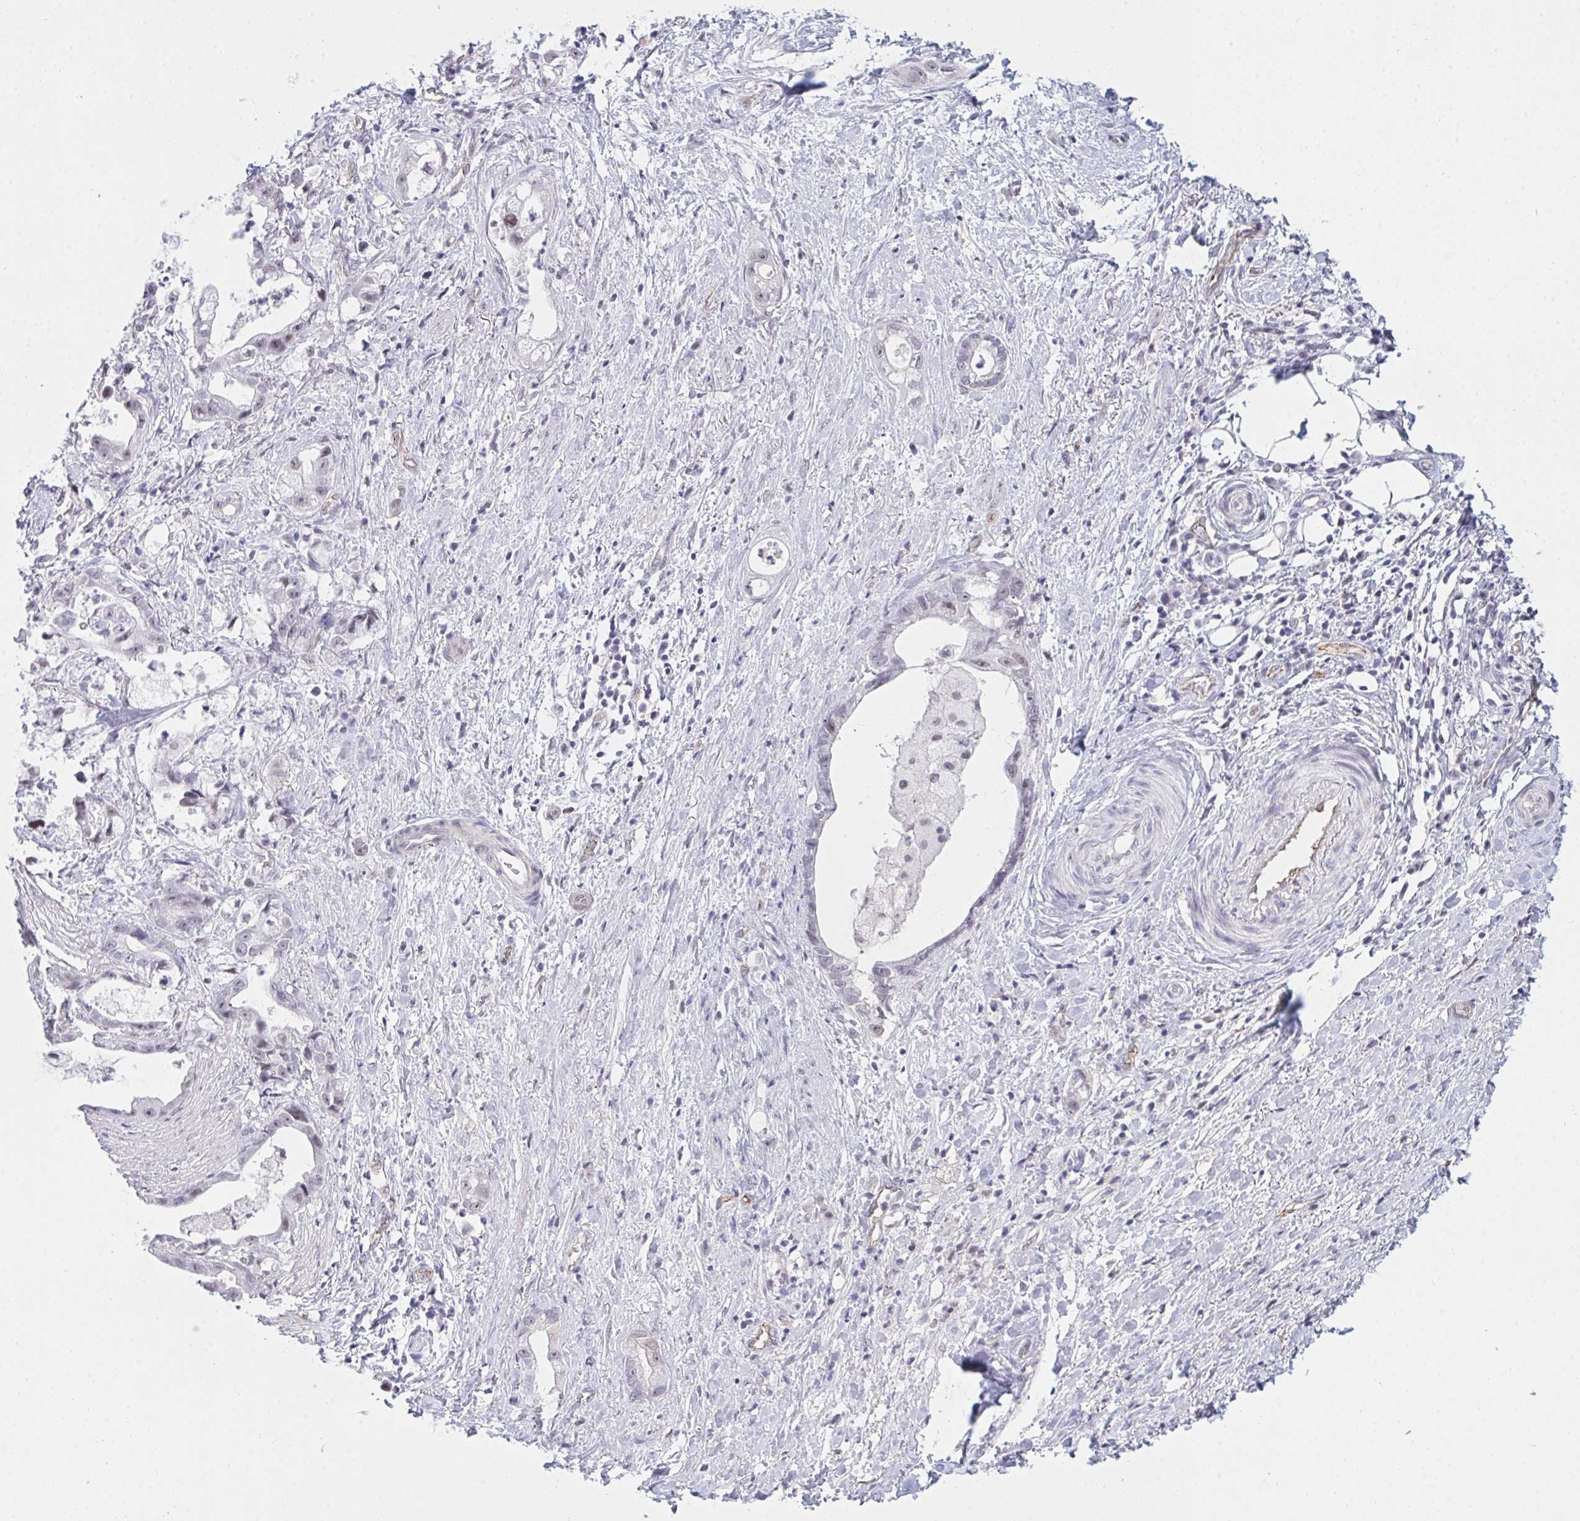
{"staining": {"intensity": "negative", "quantity": "none", "location": "none"}, "tissue": "stomach cancer", "cell_type": "Tumor cells", "image_type": "cancer", "snomed": [{"axis": "morphology", "description": "Adenocarcinoma, NOS"}, {"axis": "topography", "description": "Stomach"}], "caption": "DAB (3,3'-diaminobenzidine) immunohistochemical staining of stomach cancer (adenocarcinoma) demonstrates no significant positivity in tumor cells.", "gene": "DSCAML1", "patient": {"sex": "male", "age": 55}}